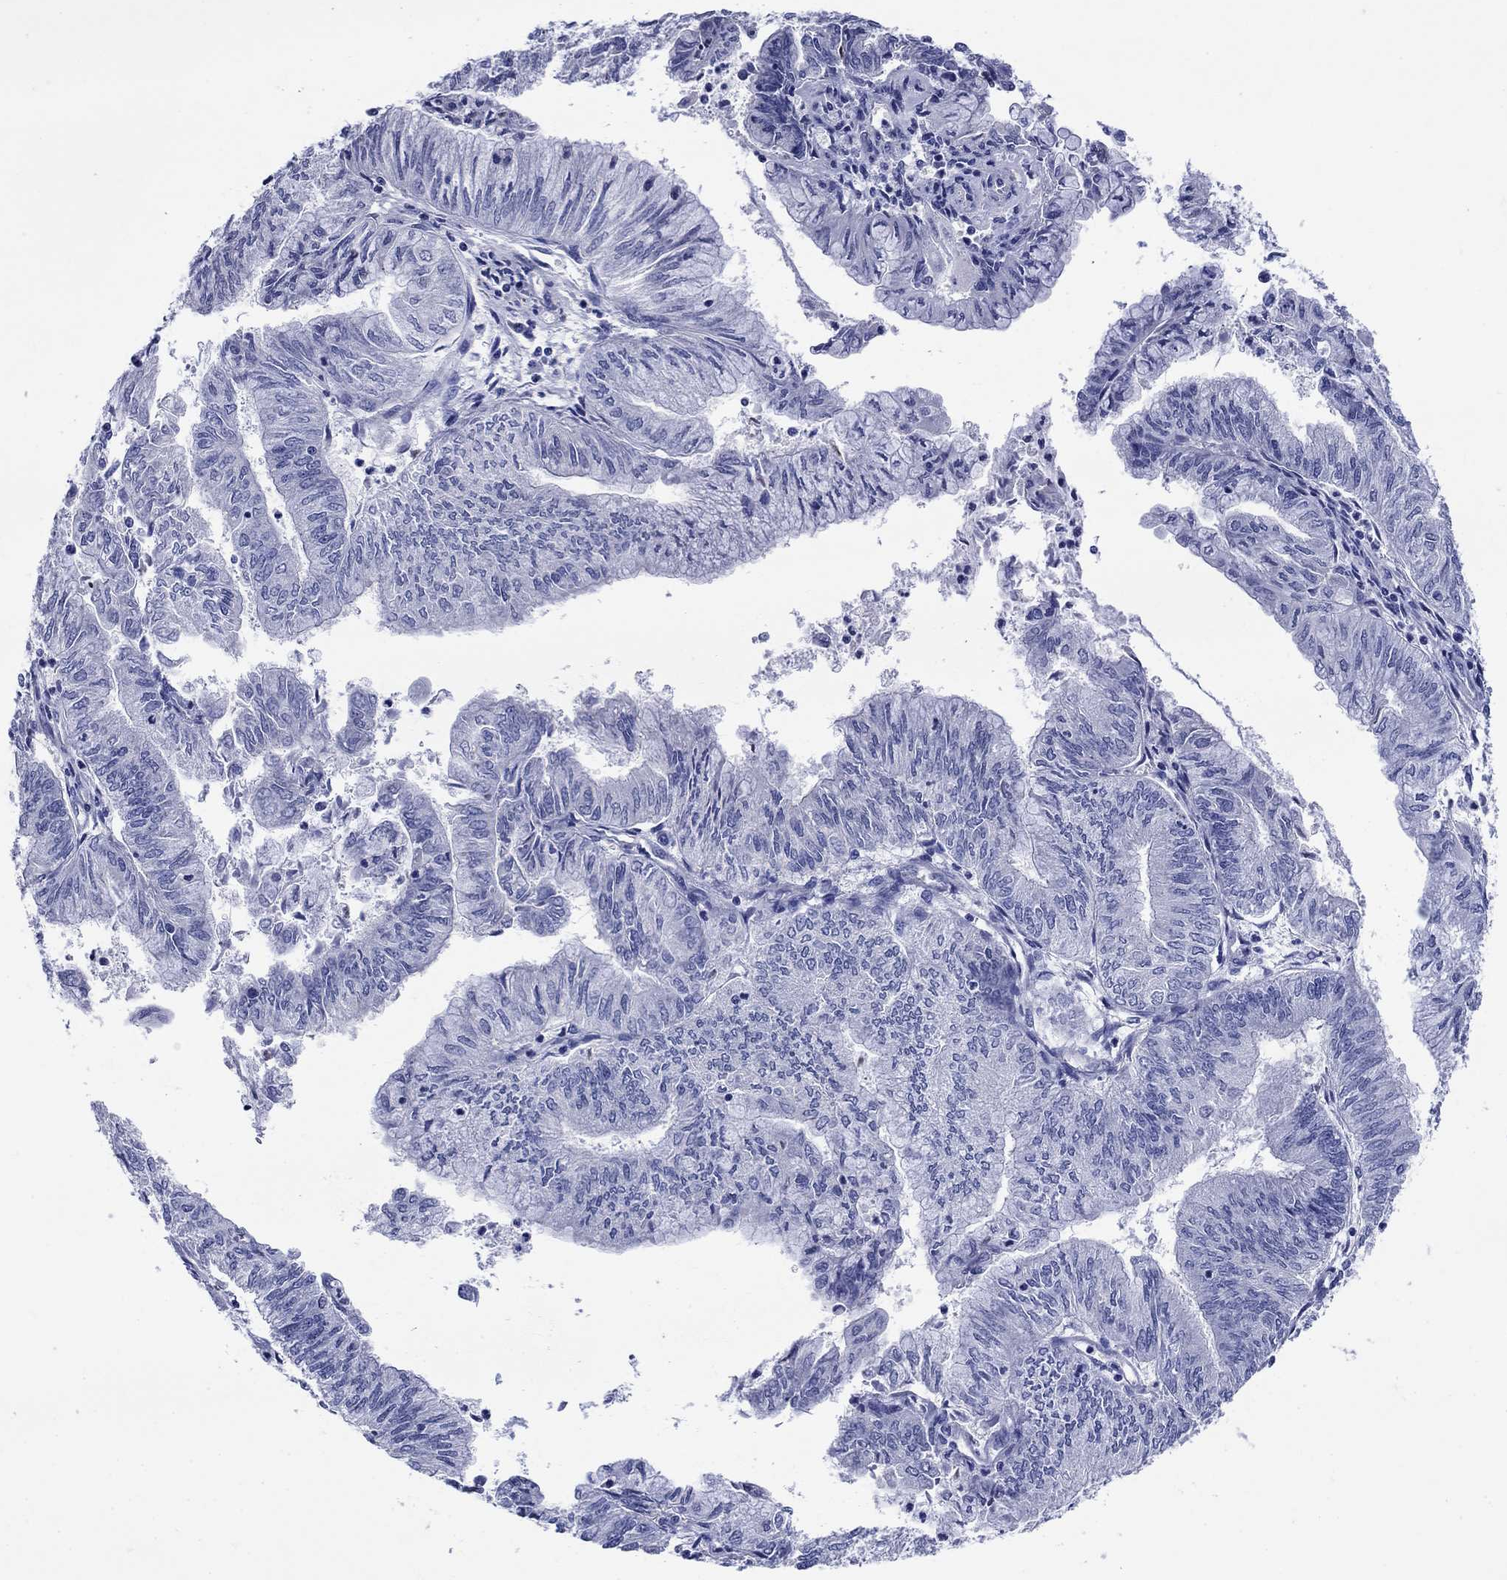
{"staining": {"intensity": "negative", "quantity": "none", "location": "none"}, "tissue": "endometrial cancer", "cell_type": "Tumor cells", "image_type": "cancer", "snomed": [{"axis": "morphology", "description": "Adenocarcinoma, NOS"}, {"axis": "topography", "description": "Endometrium"}], "caption": "This is an immunohistochemistry histopathology image of endometrial cancer (adenocarcinoma). There is no positivity in tumor cells.", "gene": "SLC1A2", "patient": {"sex": "female", "age": 59}}